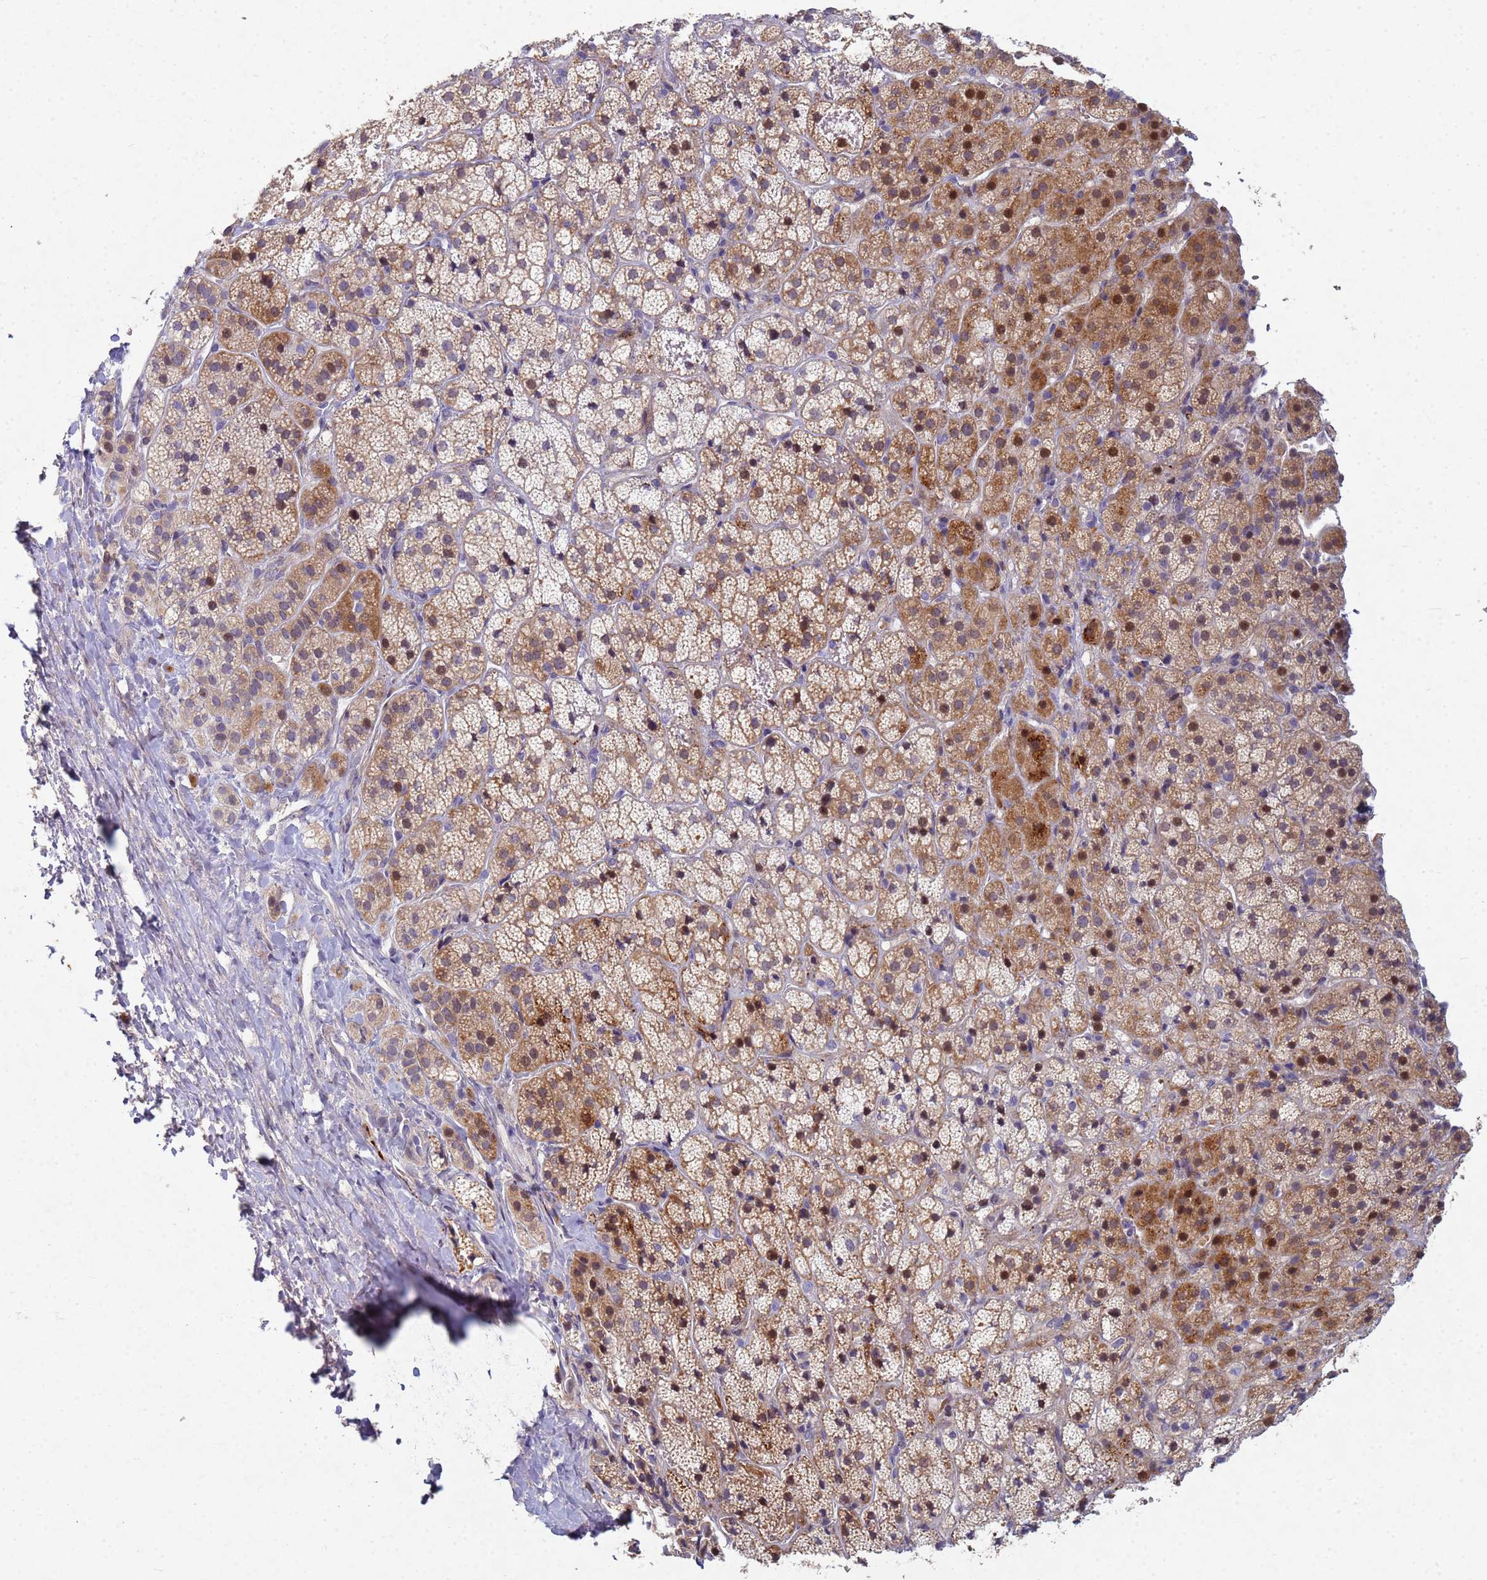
{"staining": {"intensity": "moderate", "quantity": "<25%", "location": "cytoplasmic/membranous,nuclear"}, "tissue": "adrenal gland", "cell_type": "Glandular cells", "image_type": "normal", "snomed": [{"axis": "morphology", "description": "Normal tissue, NOS"}, {"axis": "topography", "description": "Adrenal gland"}], "caption": "A brown stain labels moderate cytoplasmic/membranous,nuclear positivity of a protein in glandular cells of benign adrenal gland. Nuclei are stained in blue.", "gene": "TNPO2", "patient": {"sex": "female", "age": 70}}